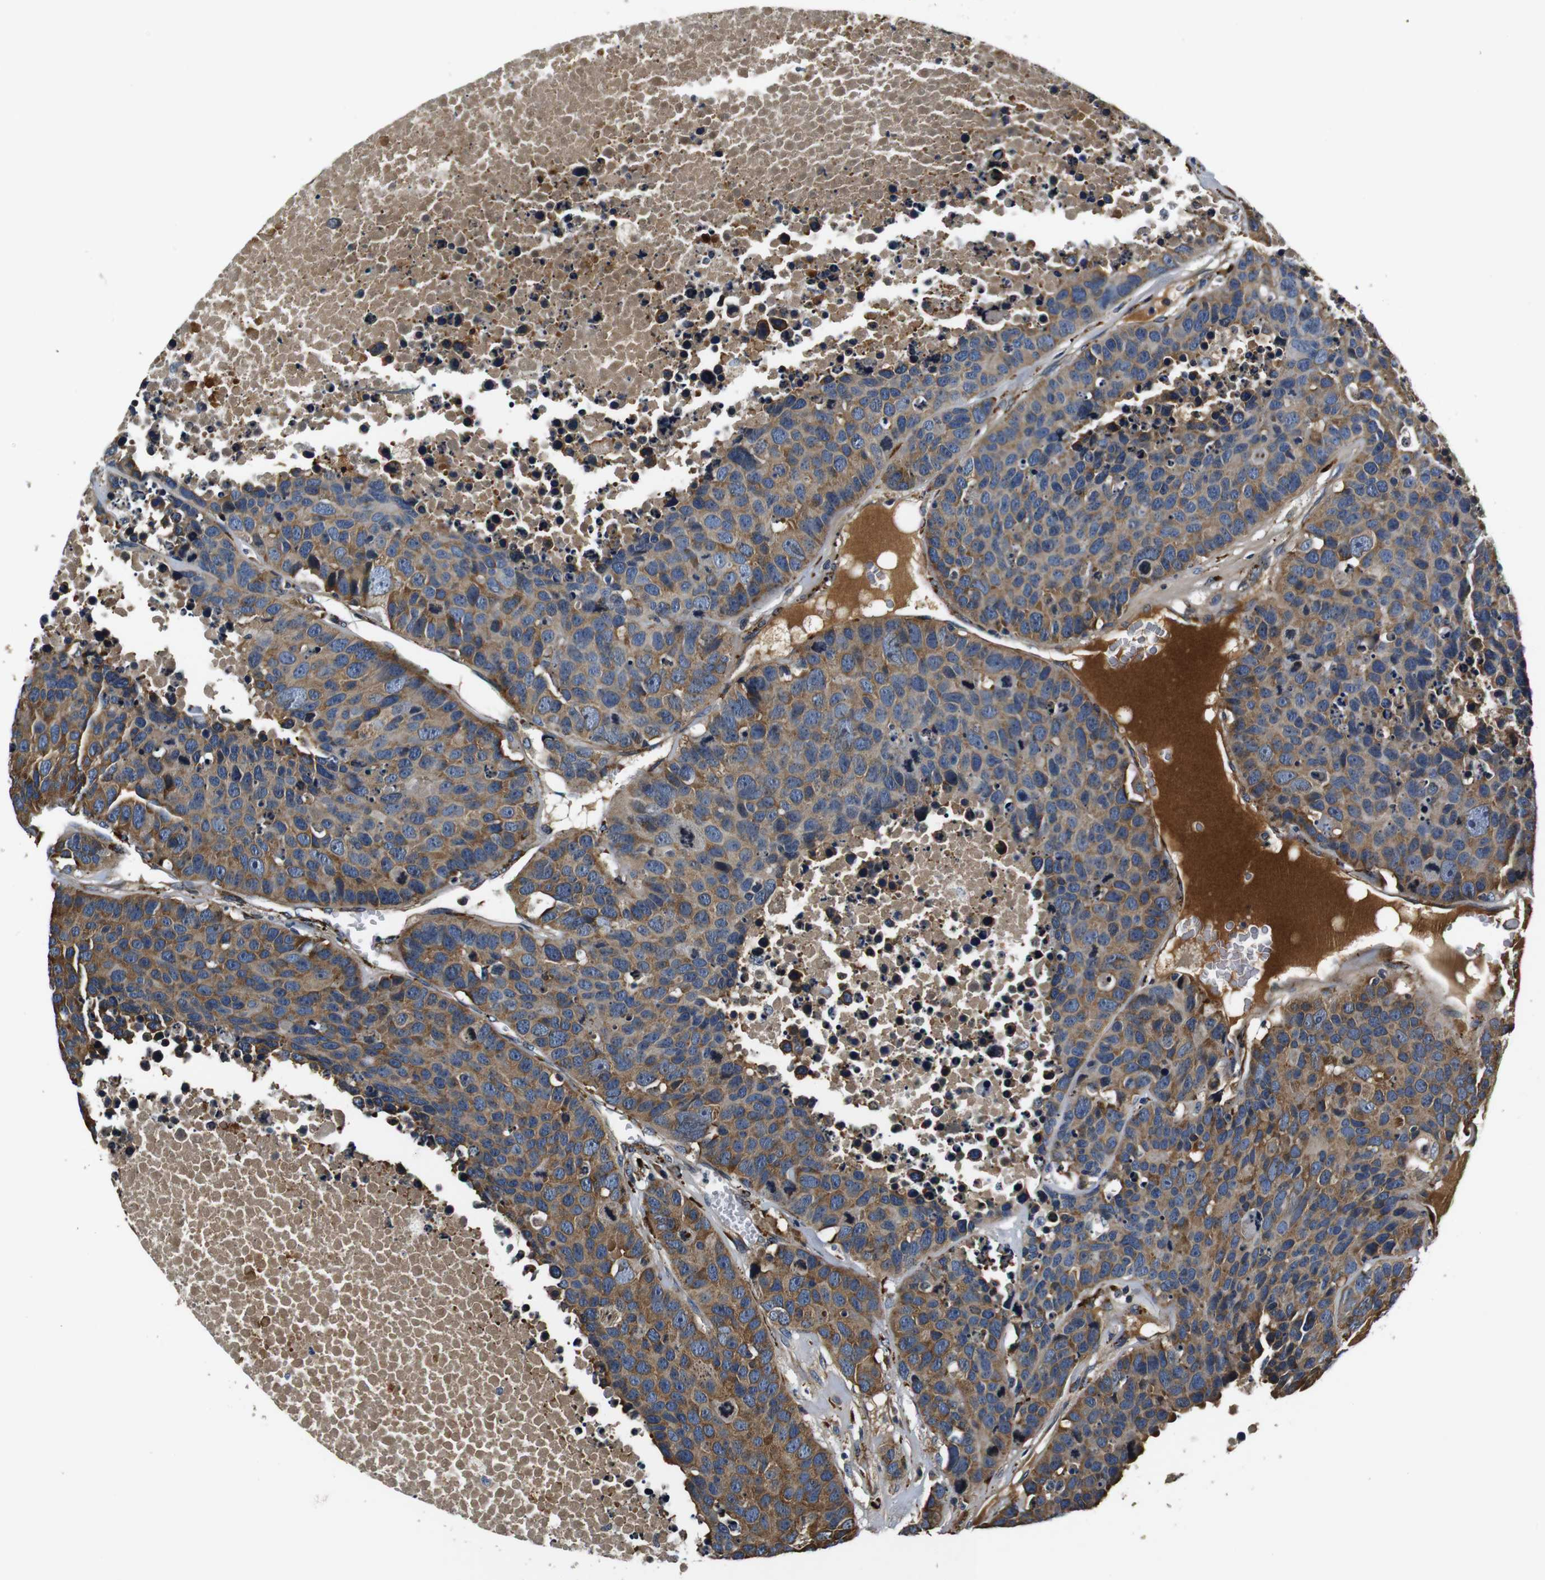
{"staining": {"intensity": "moderate", "quantity": ">75%", "location": "cytoplasmic/membranous"}, "tissue": "carcinoid", "cell_type": "Tumor cells", "image_type": "cancer", "snomed": [{"axis": "morphology", "description": "Carcinoid, malignant, NOS"}, {"axis": "topography", "description": "Lung"}], "caption": "Malignant carcinoid stained for a protein (brown) shows moderate cytoplasmic/membranous positive expression in approximately >75% of tumor cells.", "gene": "COL1A1", "patient": {"sex": "male", "age": 60}}